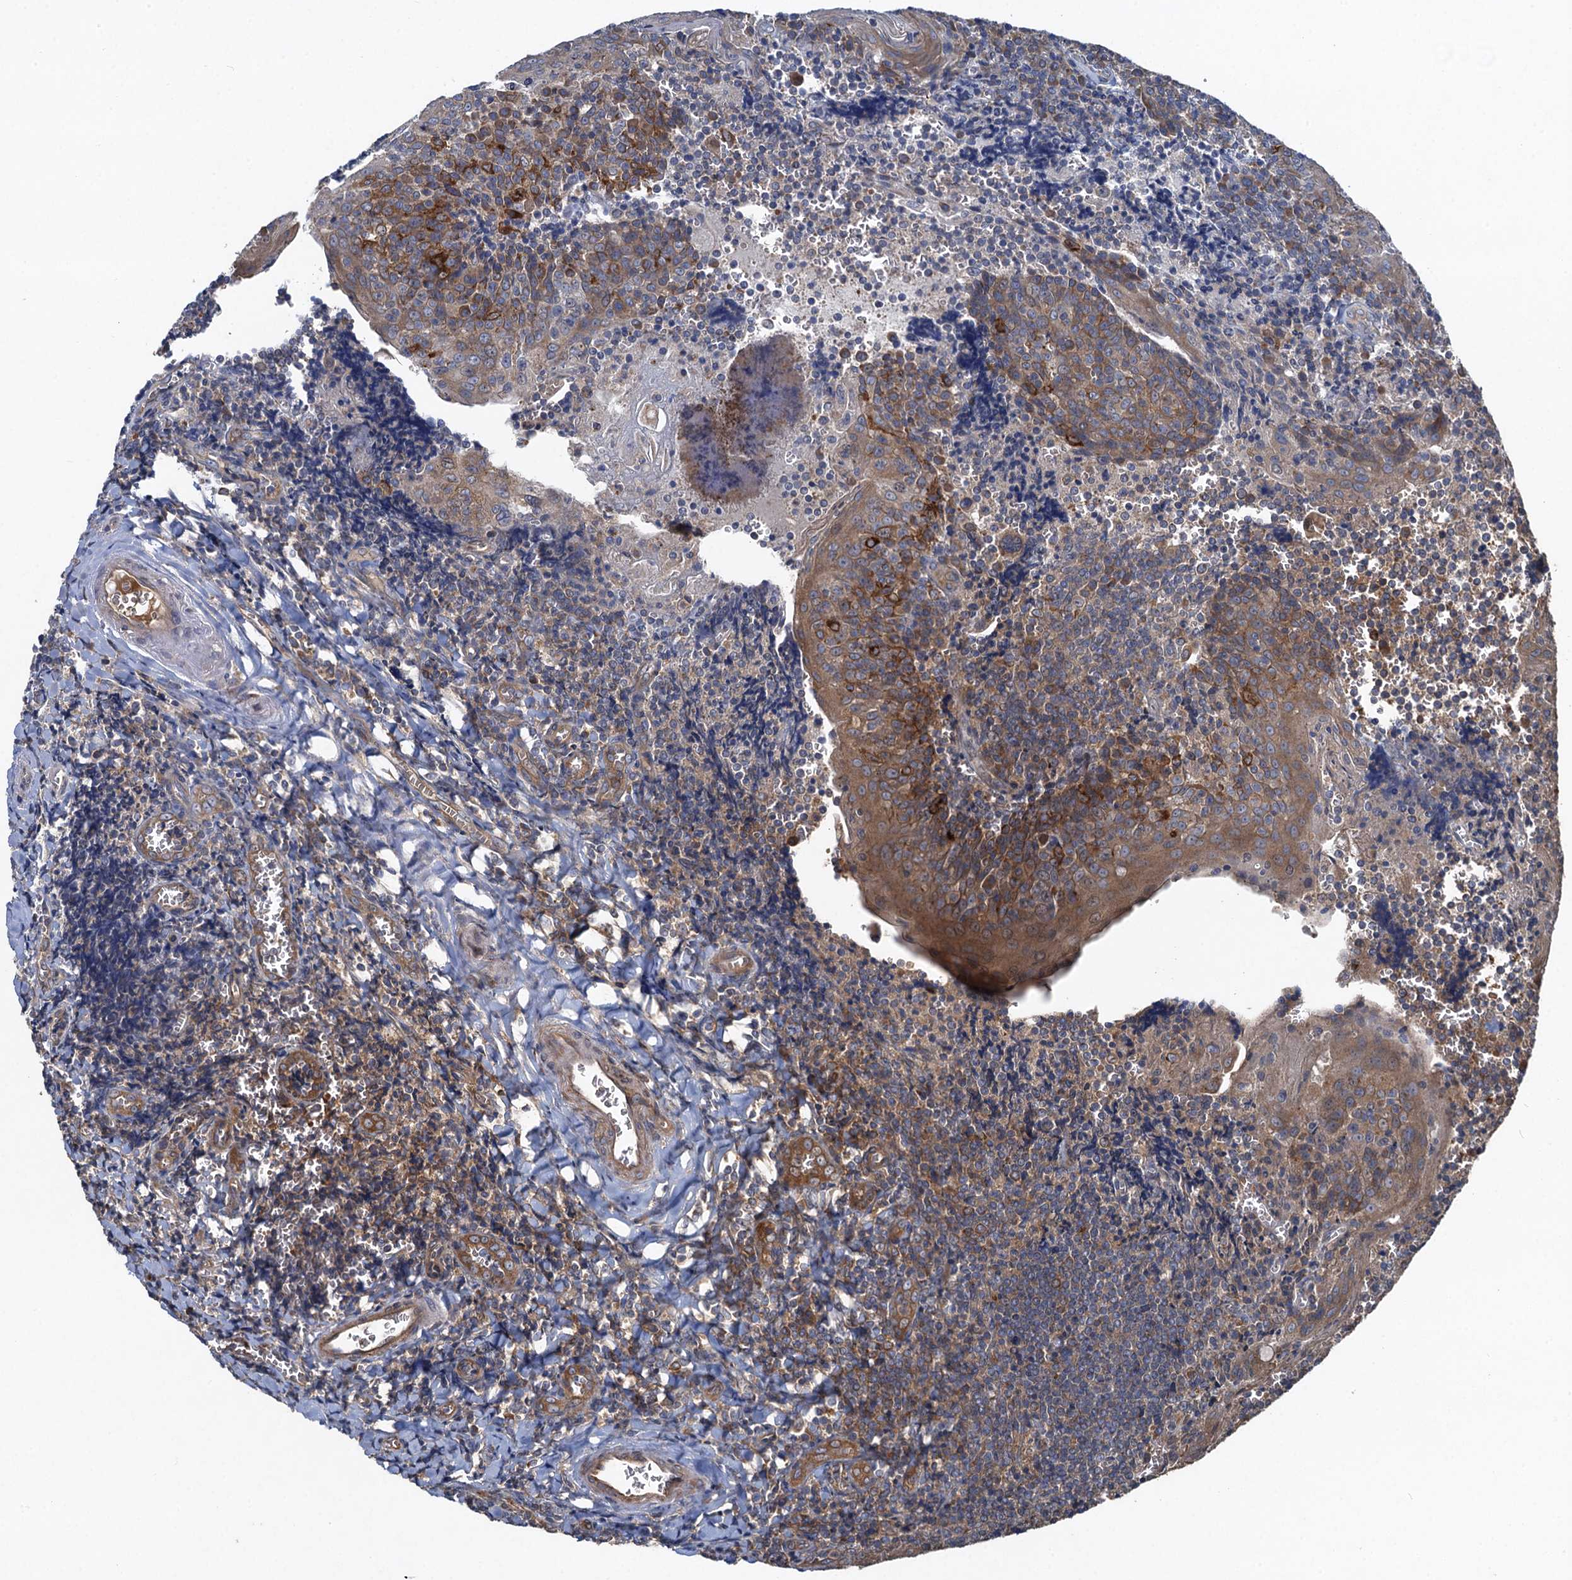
{"staining": {"intensity": "negative", "quantity": "none", "location": "none"}, "tissue": "tonsil", "cell_type": "Germinal center cells", "image_type": "normal", "snomed": [{"axis": "morphology", "description": "Normal tissue, NOS"}, {"axis": "topography", "description": "Tonsil"}], "caption": "A high-resolution image shows immunohistochemistry staining of unremarkable tonsil, which reveals no significant expression in germinal center cells.", "gene": "SNAP29", "patient": {"sex": "male", "age": 27}}